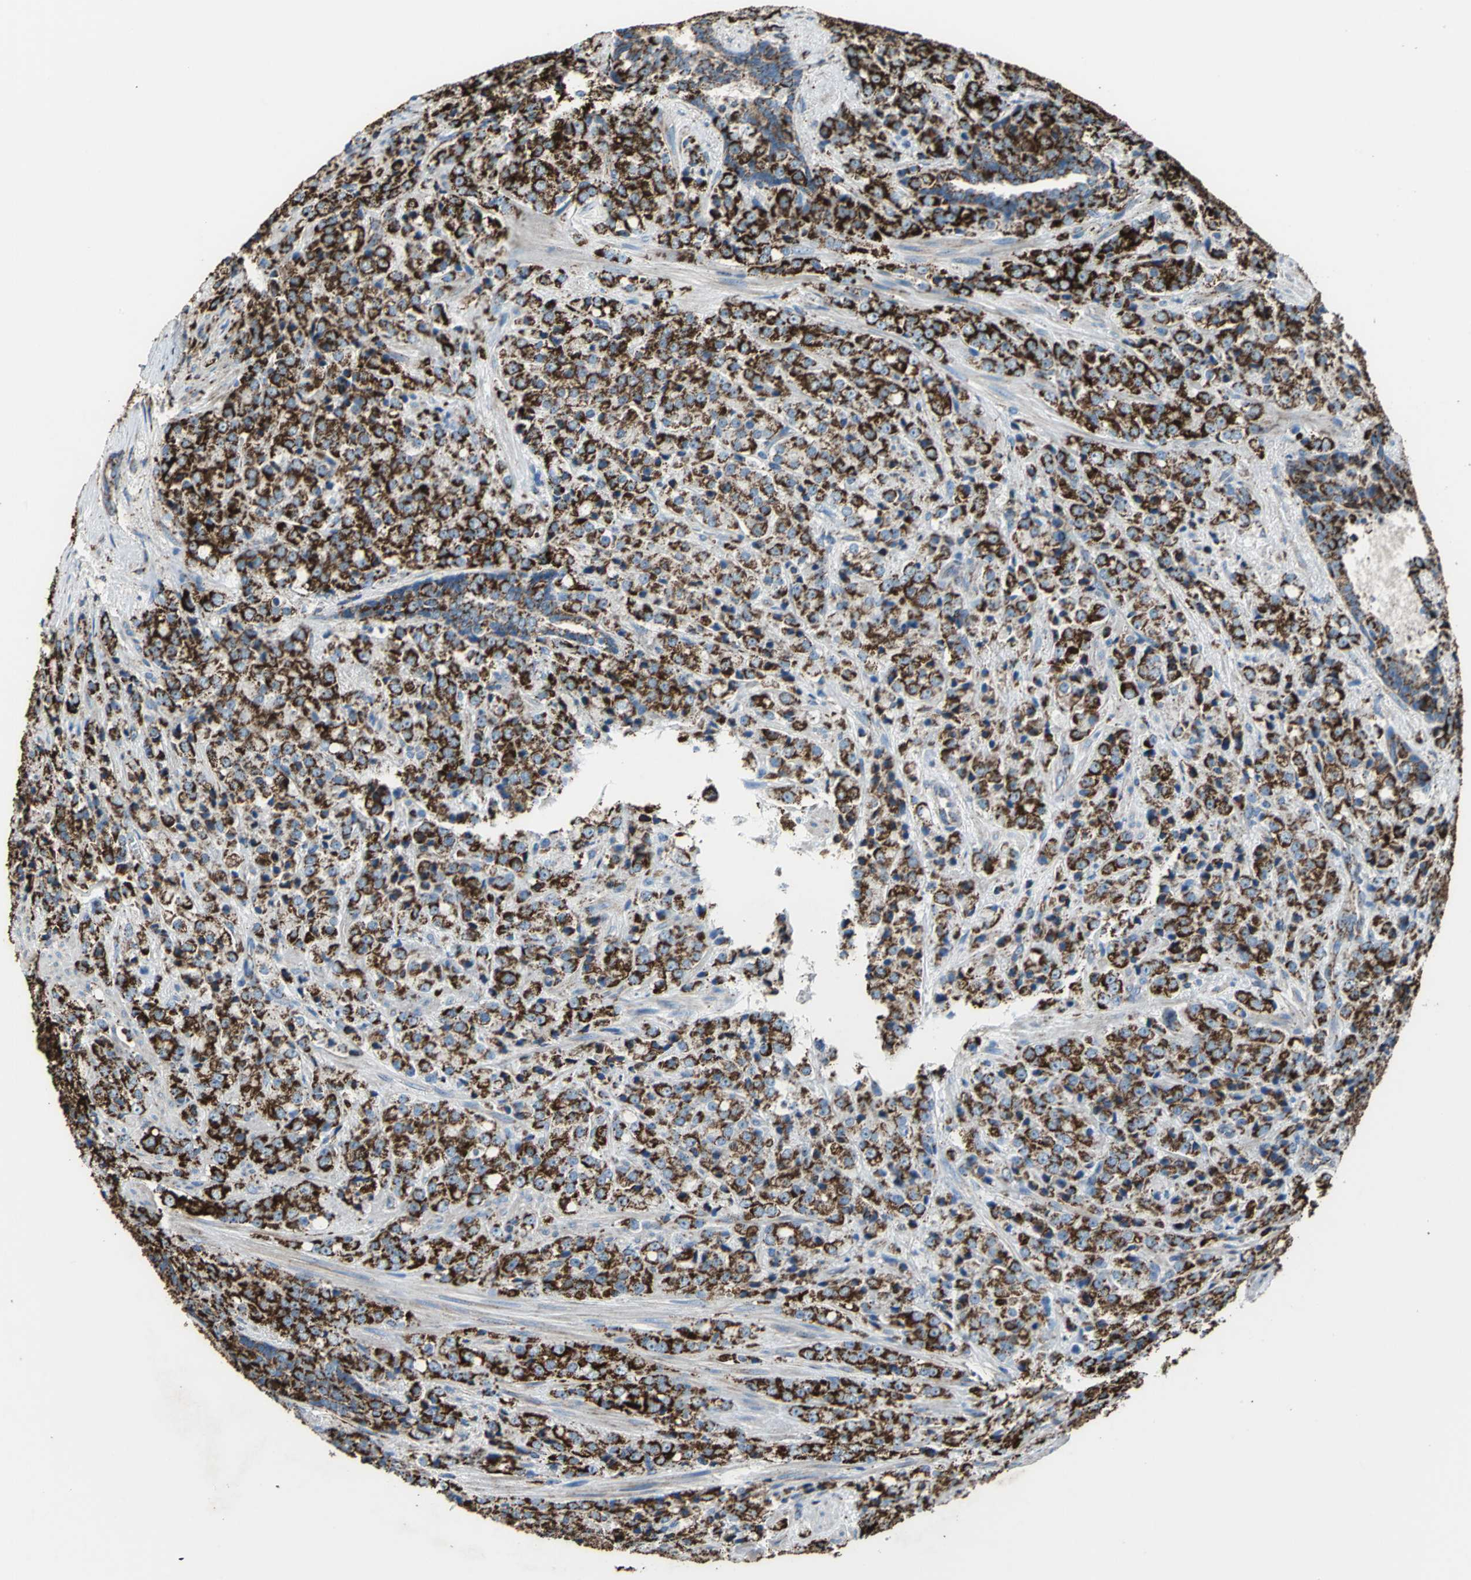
{"staining": {"intensity": "strong", "quantity": ">75%", "location": "cytoplasmic/membranous"}, "tissue": "prostate cancer", "cell_type": "Tumor cells", "image_type": "cancer", "snomed": [{"axis": "morphology", "description": "Adenocarcinoma, Medium grade"}, {"axis": "topography", "description": "Prostate"}], "caption": "A photomicrograph of human prostate adenocarcinoma (medium-grade) stained for a protein demonstrates strong cytoplasmic/membranous brown staining in tumor cells.", "gene": "ECH1", "patient": {"sex": "male", "age": 70}}